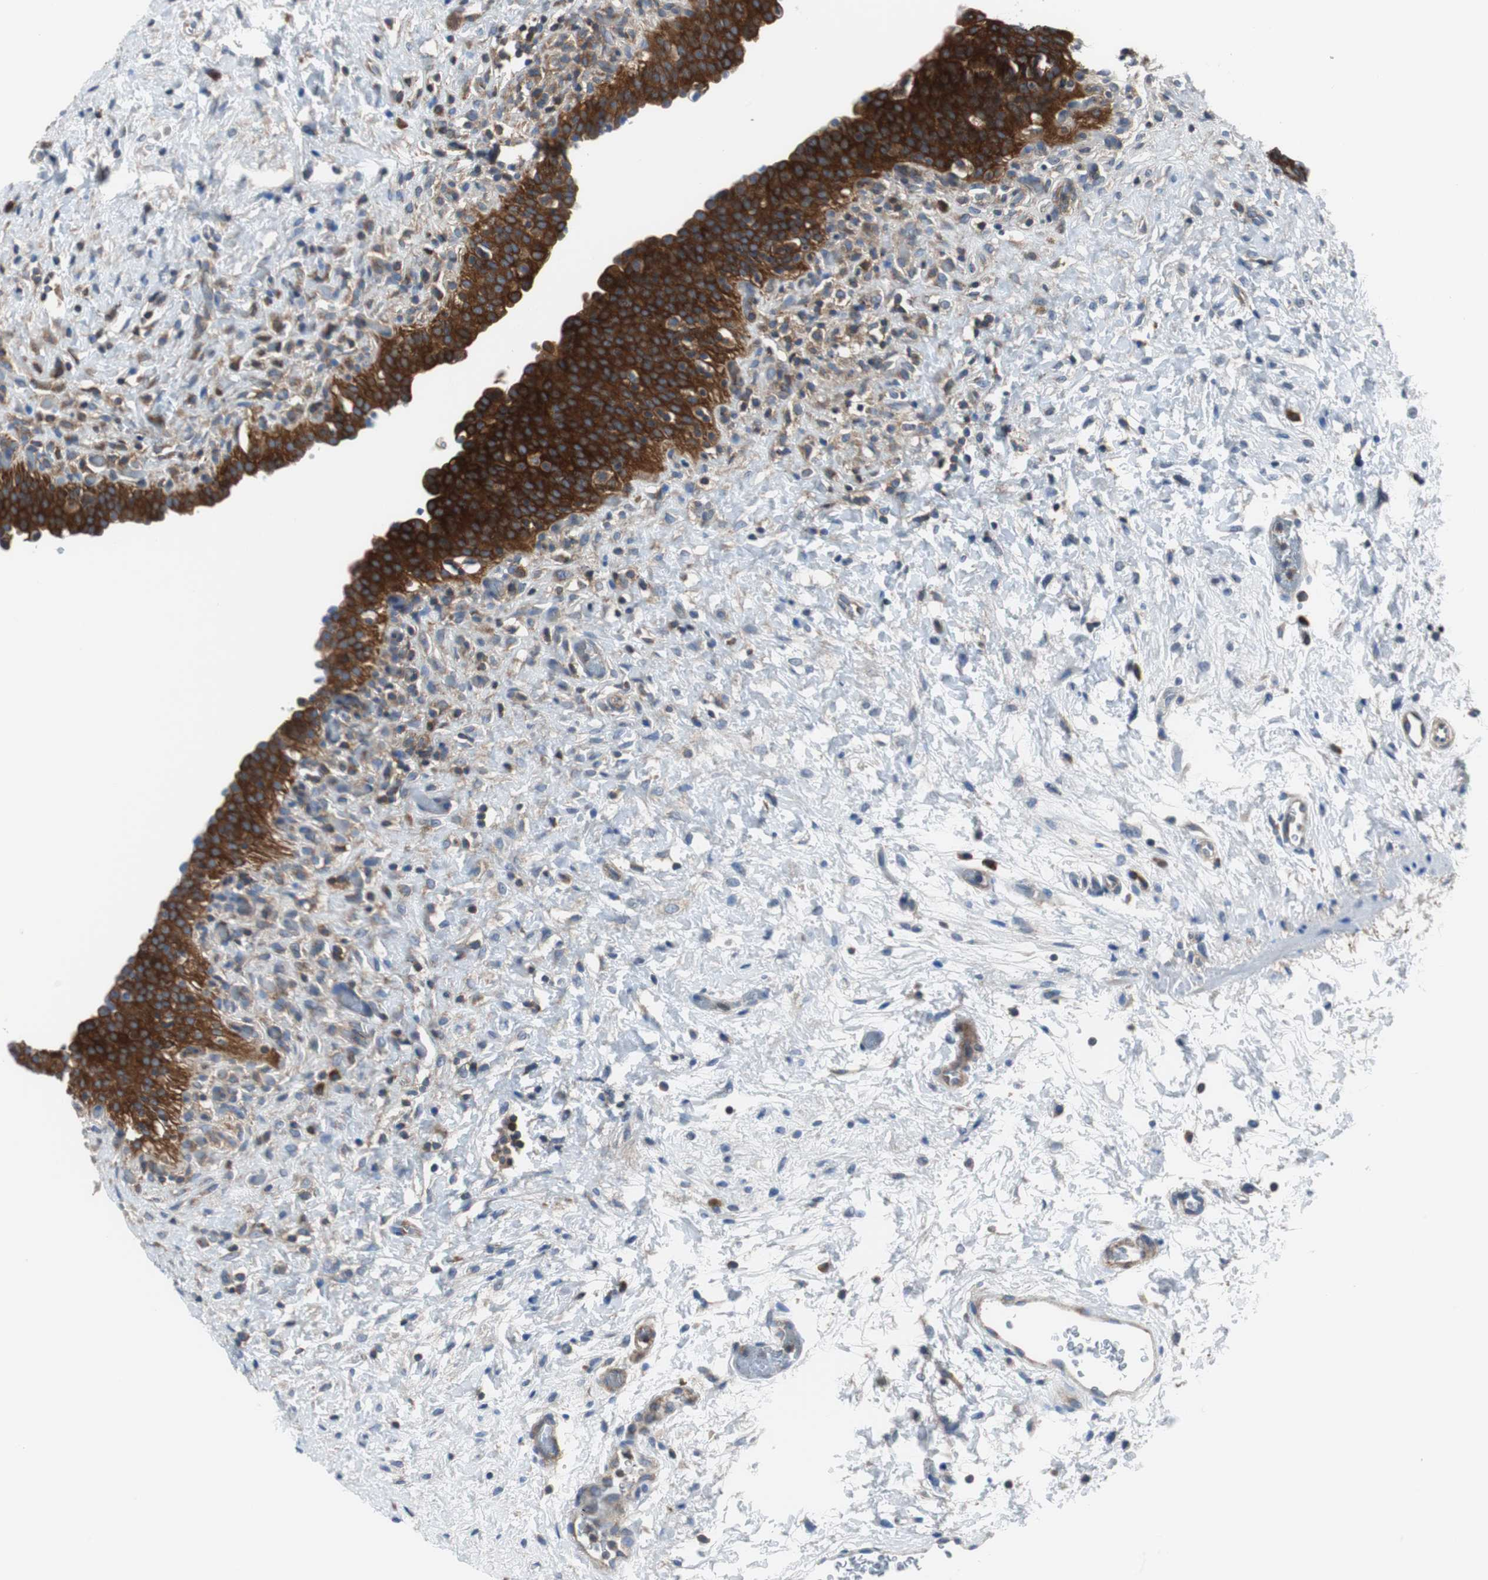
{"staining": {"intensity": "strong", "quantity": ">75%", "location": "cytoplasmic/membranous"}, "tissue": "urinary bladder", "cell_type": "Urothelial cells", "image_type": "normal", "snomed": [{"axis": "morphology", "description": "Normal tissue, NOS"}, {"axis": "topography", "description": "Urinary bladder"}], "caption": "Urothelial cells exhibit strong cytoplasmic/membranous positivity in approximately >75% of cells in normal urinary bladder. (DAB (3,3'-diaminobenzidine) = brown stain, brightfield microscopy at high magnification).", "gene": "BRAF", "patient": {"sex": "male", "age": 51}}